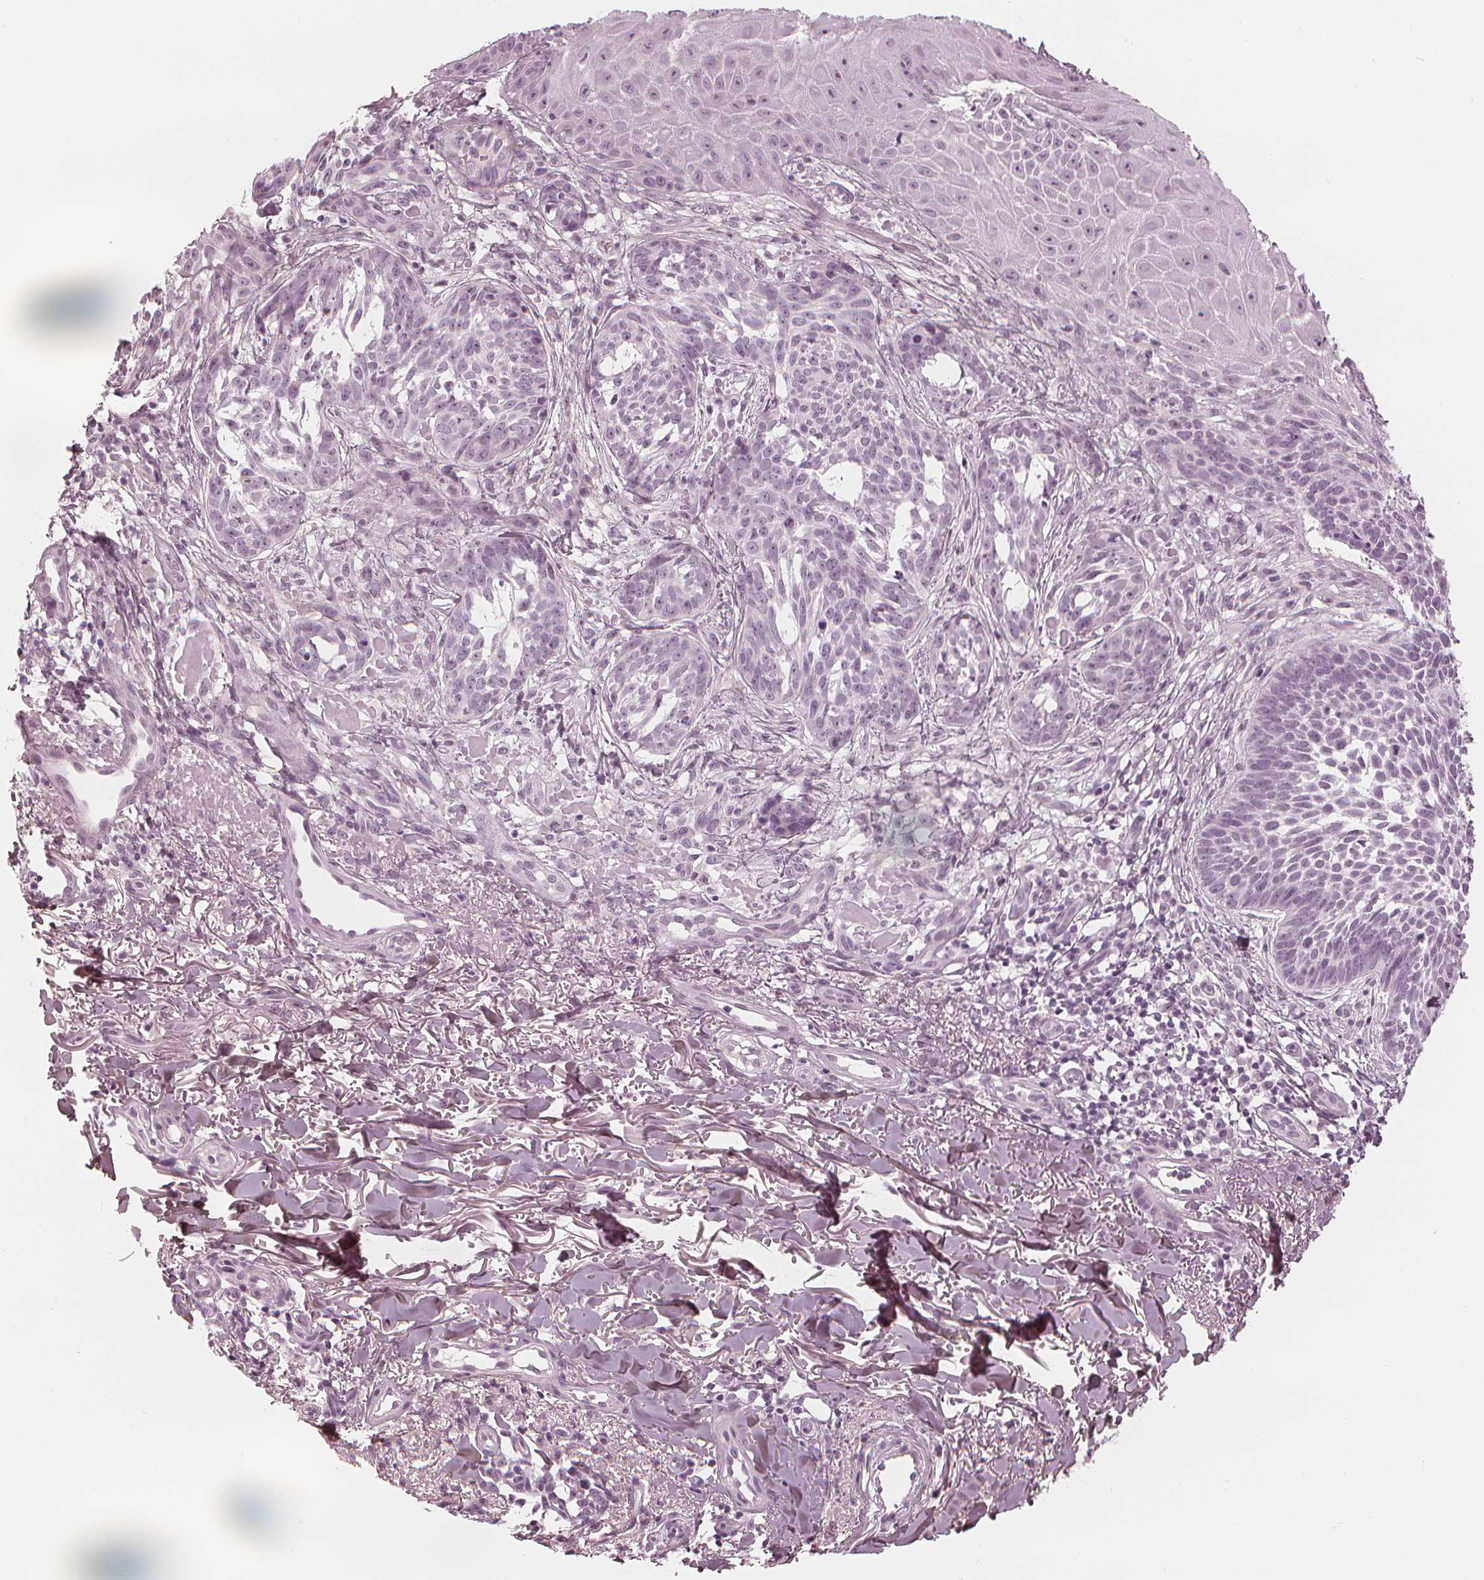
{"staining": {"intensity": "negative", "quantity": "none", "location": "none"}, "tissue": "skin cancer", "cell_type": "Tumor cells", "image_type": "cancer", "snomed": [{"axis": "morphology", "description": "Basal cell carcinoma"}, {"axis": "topography", "description": "Skin"}], "caption": "This is a photomicrograph of immunohistochemistry (IHC) staining of skin cancer (basal cell carcinoma), which shows no staining in tumor cells. The staining was performed using DAB to visualize the protein expression in brown, while the nuclei were stained in blue with hematoxylin (Magnification: 20x).", "gene": "PAEP", "patient": {"sex": "male", "age": 88}}